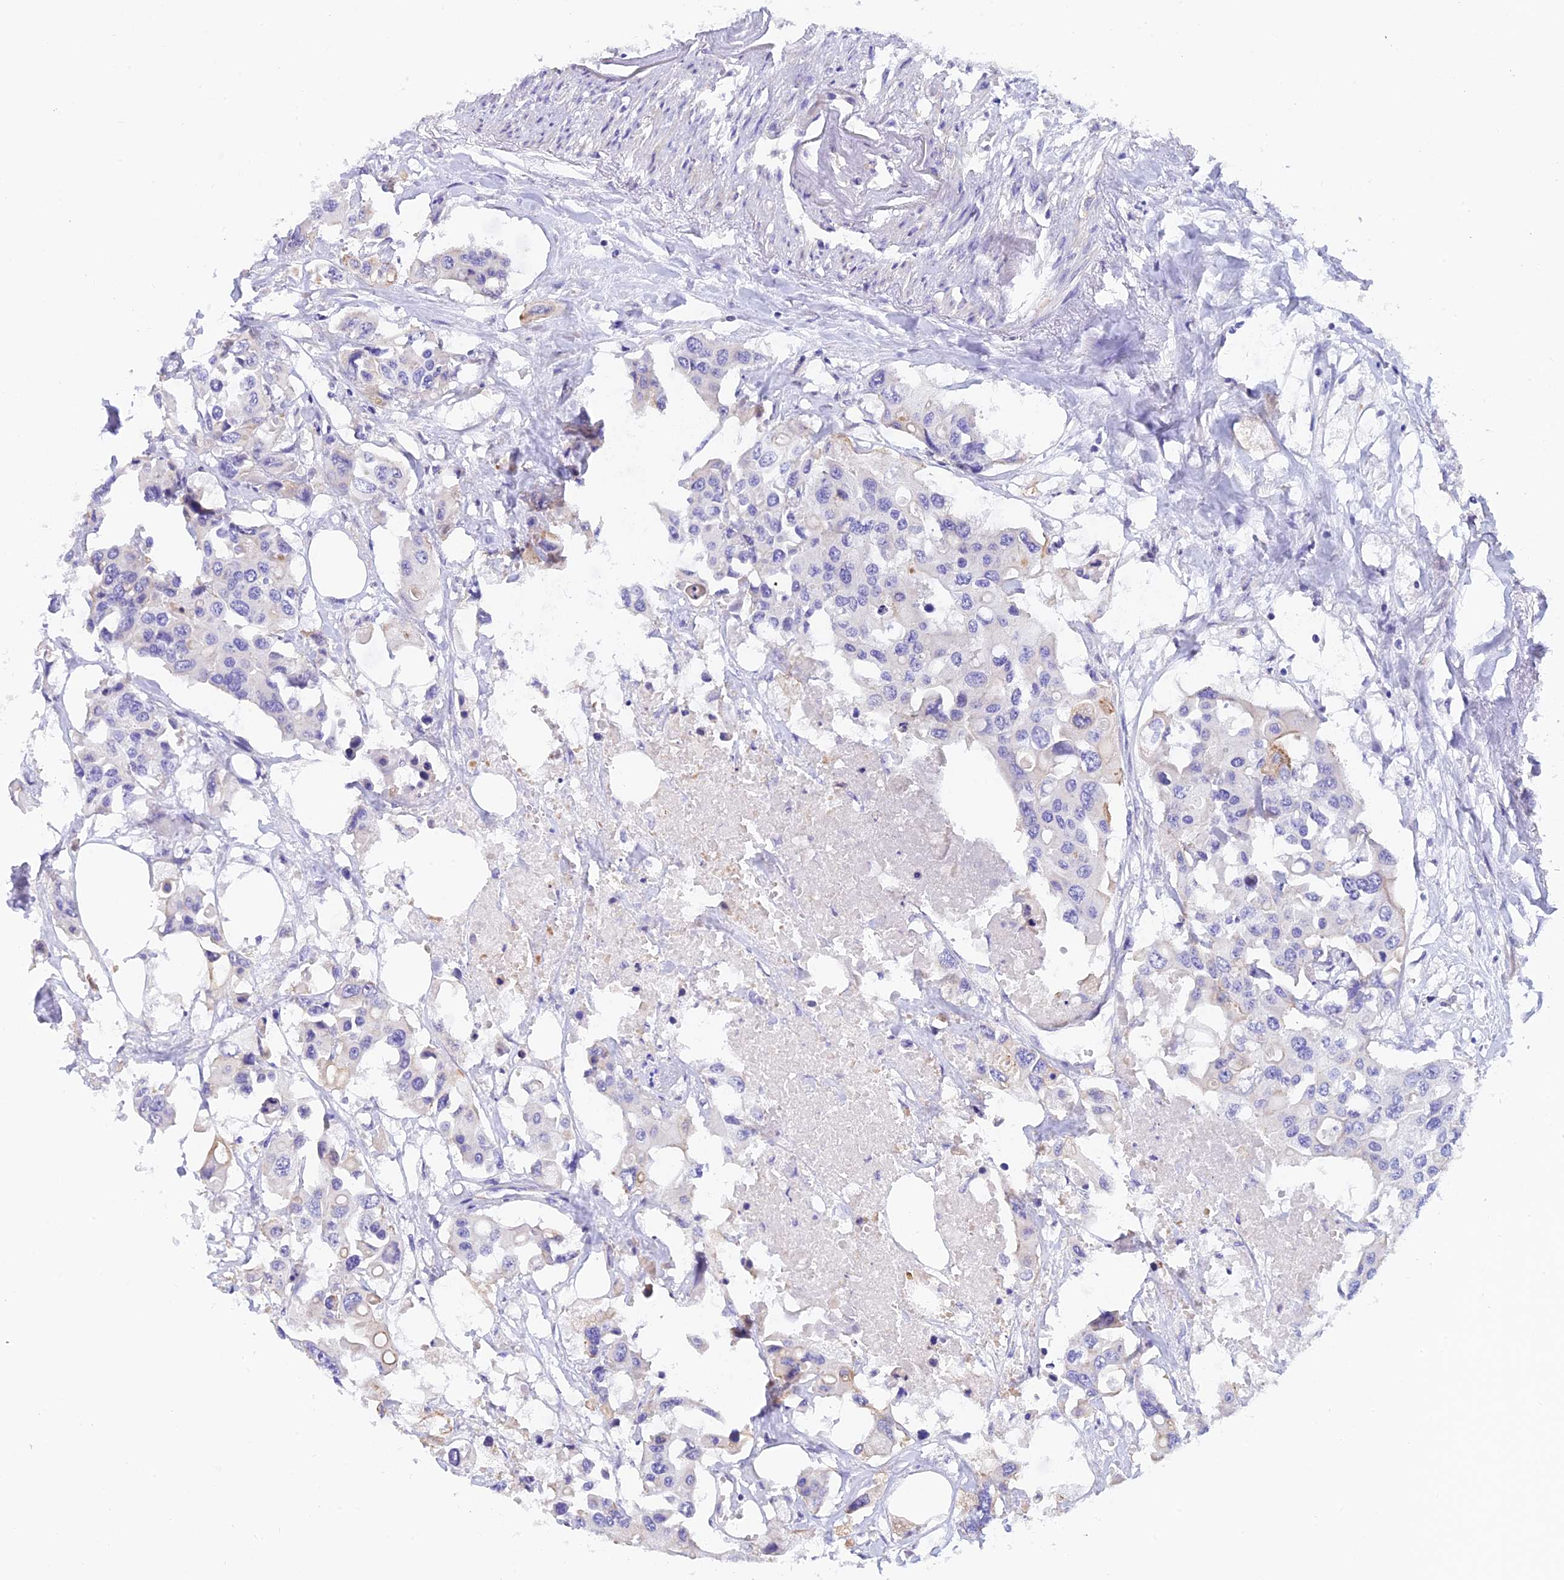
{"staining": {"intensity": "negative", "quantity": "none", "location": "none"}, "tissue": "colorectal cancer", "cell_type": "Tumor cells", "image_type": "cancer", "snomed": [{"axis": "morphology", "description": "Adenocarcinoma, NOS"}, {"axis": "topography", "description": "Colon"}], "caption": "Human colorectal cancer (adenocarcinoma) stained for a protein using immunohistochemistry exhibits no positivity in tumor cells.", "gene": "C17orf67", "patient": {"sex": "male", "age": 77}}